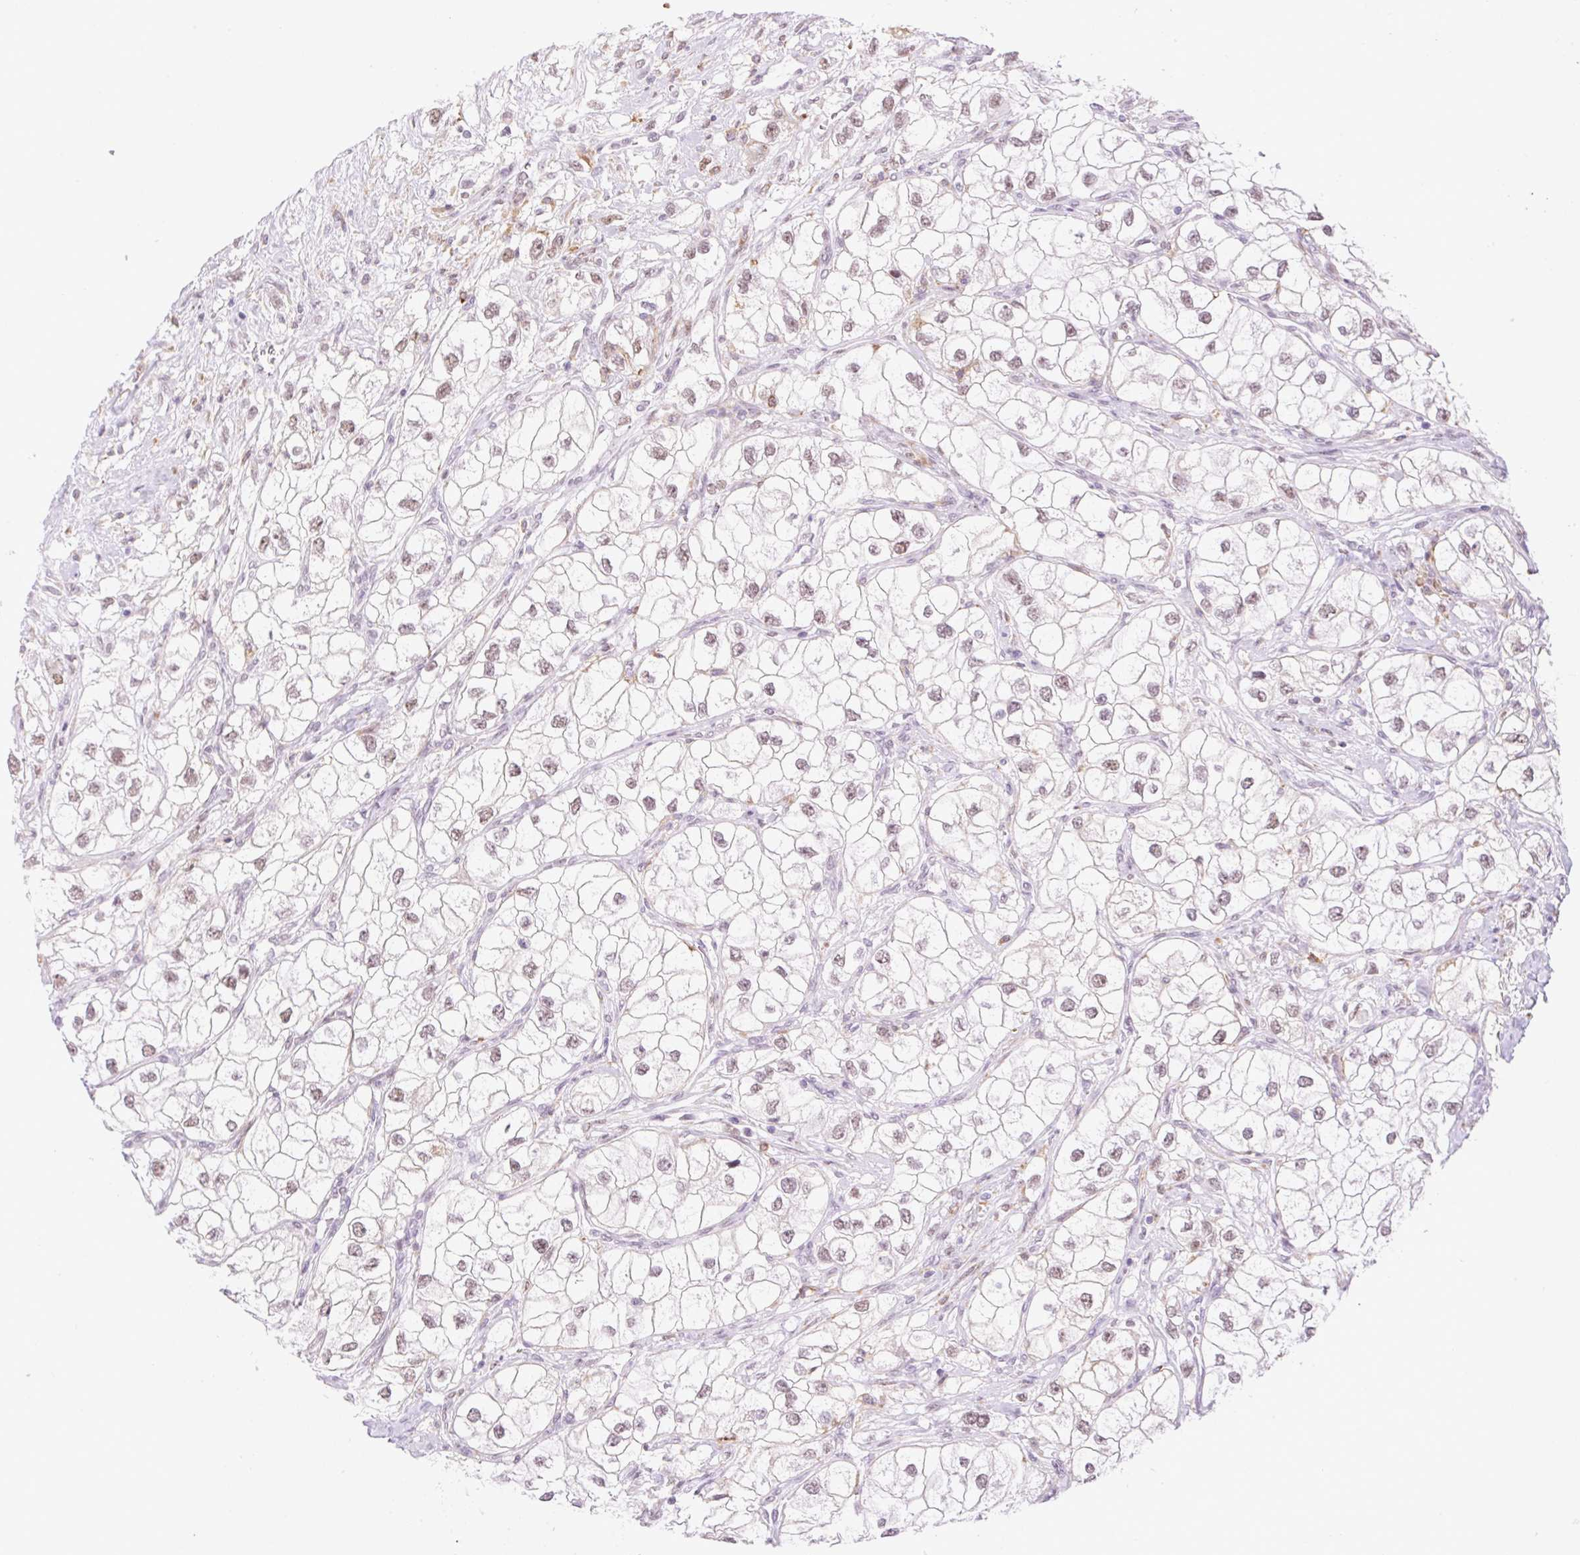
{"staining": {"intensity": "moderate", "quantity": ">75%", "location": "nuclear"}, "tissue": "renal cancer", "cell_type": "Tumor cells", "image_type": "cancer", "snomed": [{"axis": "morphology", "description": "Adenocarcinoma, NOS"}, {"axis": "topography", "description": "Kidney"}], "caption": "Human renal adenocarcinoma stained for a protein (brown) demonstrates moderate nuclear positive staining in about >75% of tumor cells.", "gene": "PALM3", "patient": {"sex": "male", "age": 59}}